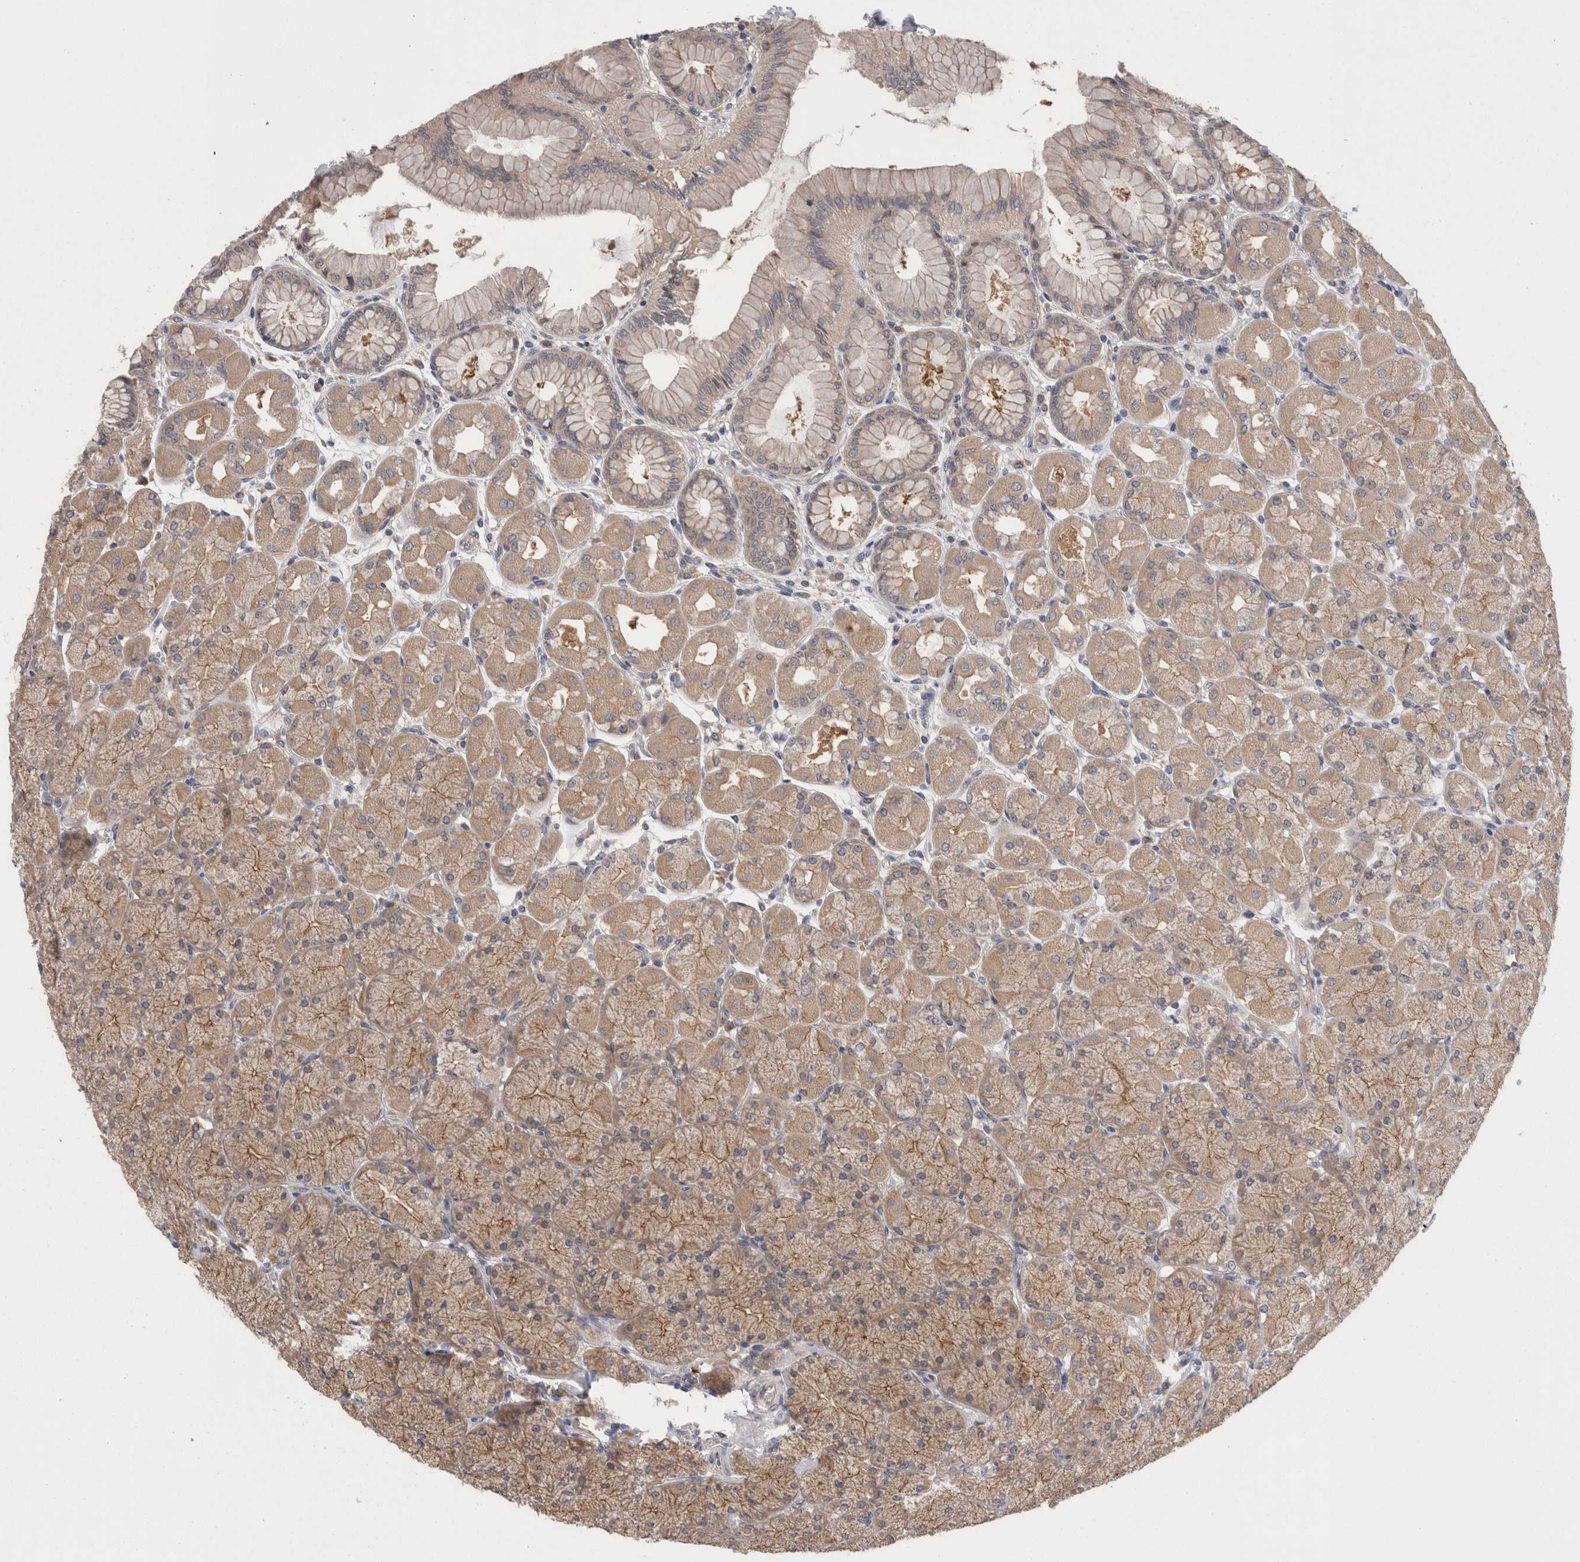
{"staining": {"intensity": "moderate", "quantity": ">75%", "location": "cytoplasmic/membranous"}, "tissue": "stomach", "cell_type": "Glandular cells", "image_type": "normal", "snomed": [{"axis": "morphology", "description": "Normal tissue, NOS"}, {"axis": "topography", "description": "Stomach, upper"}], "caption": "DAB immunohistochemical staining of normal stomach shows moderate cytoplasmic/membranous protein expression in approximately >75% of glandular cells.", "gene": "DCTN6", "patient": {"sex": "female", "age": 56}}